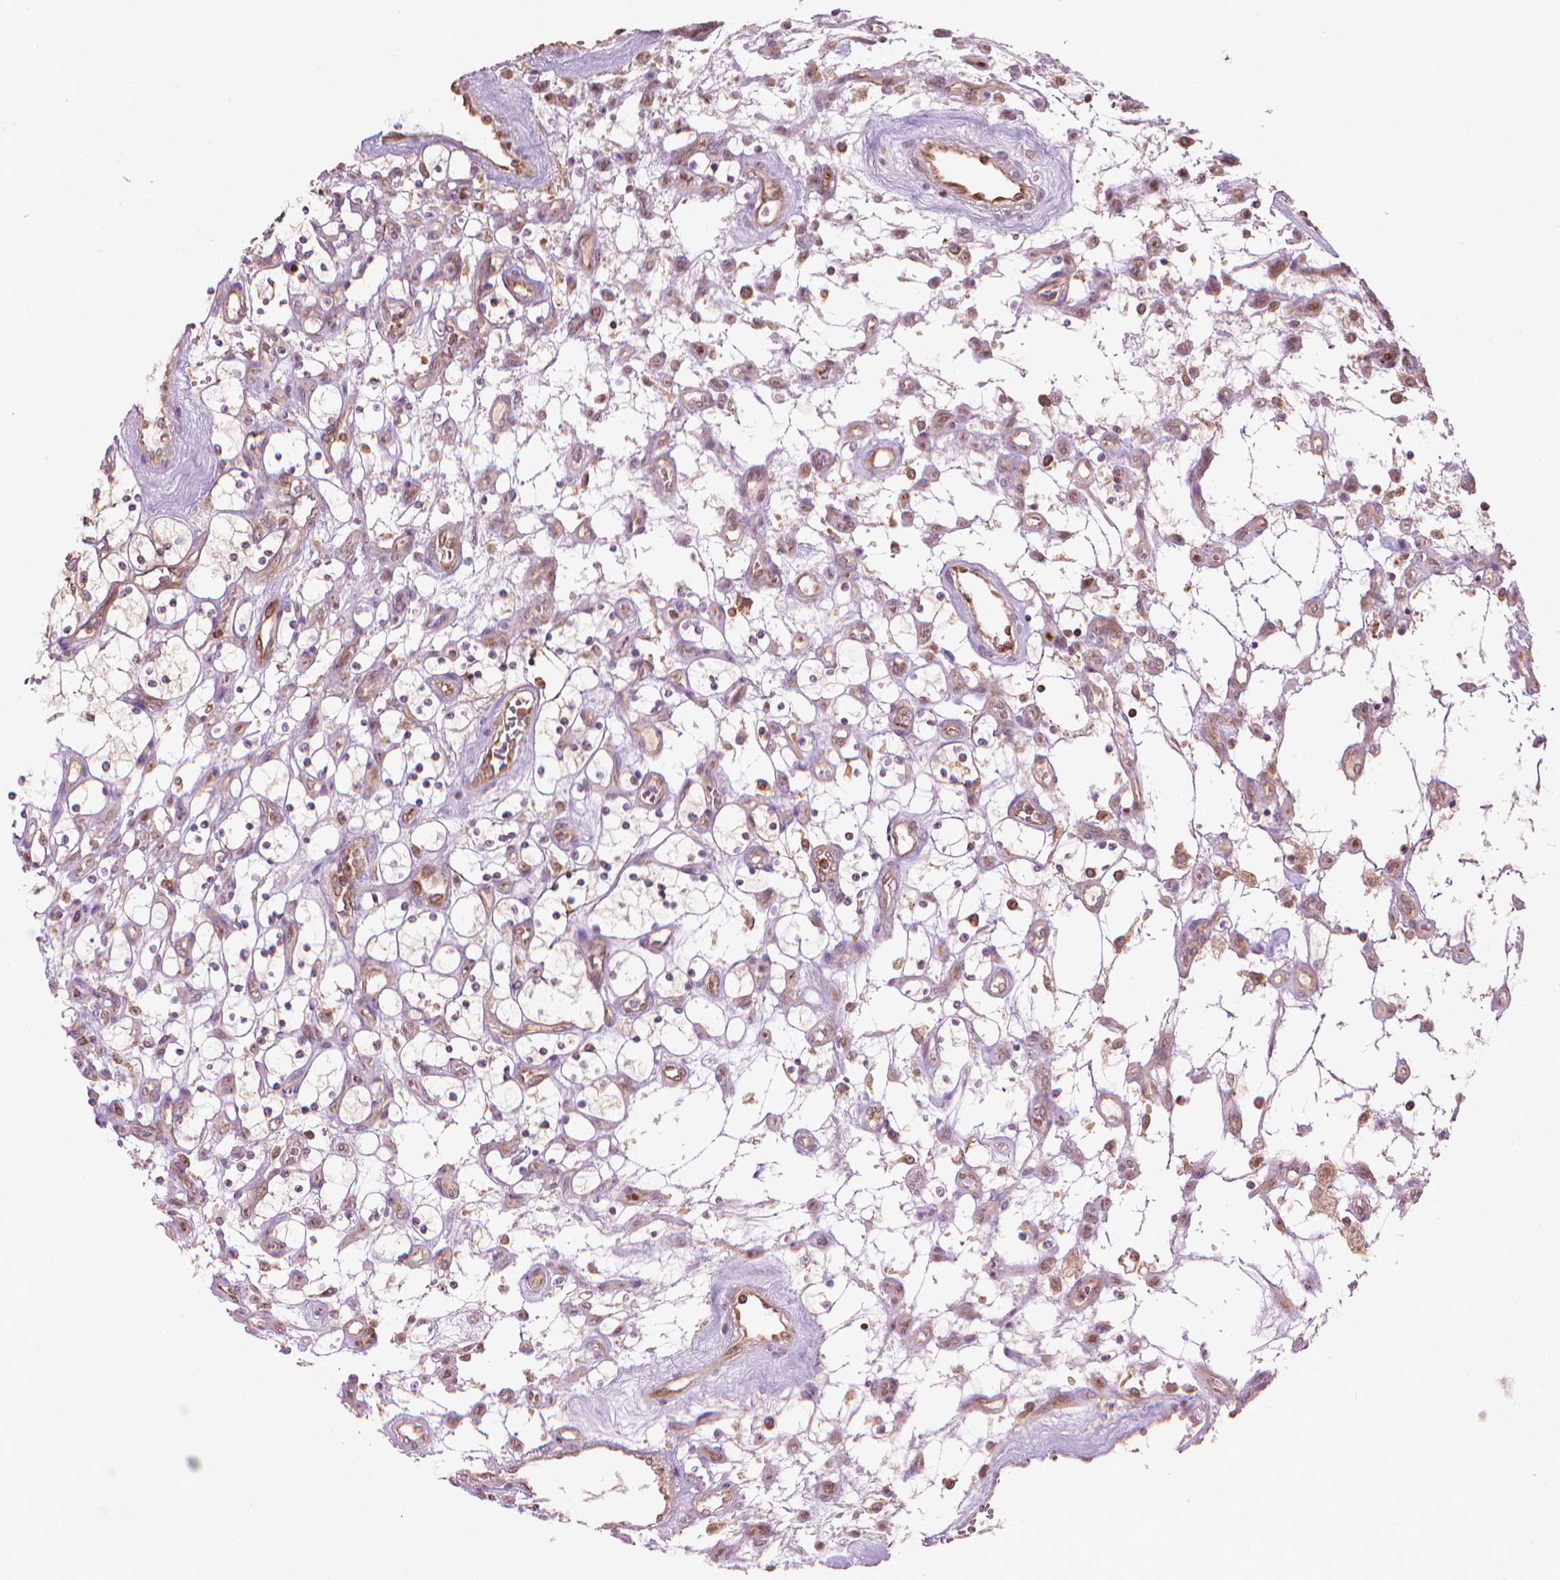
{"staining": {"intensity": "negative", "quantity": "none", "location": "none"}, "tissue": "renal cancer", "cell_type": "Tumor cells", "image_type": "cancer", "snomed": [{"axis": "morphology", "description": "Adenocarcinoma, NOS"}, {"axis": "topography", "description": "Kidney"}], "caption": "Adenocarcinoma (renal) was stained to show a protein in brown. There is no significant staining in tumor cells. (Stains: DAB immunohistochemistry (IHC) with hematoxylin counter stain, Microscopy: brightfield microscopy at high magnification).", "gene": "SMC2", "patient": {"sex": "female", "age": 69}}